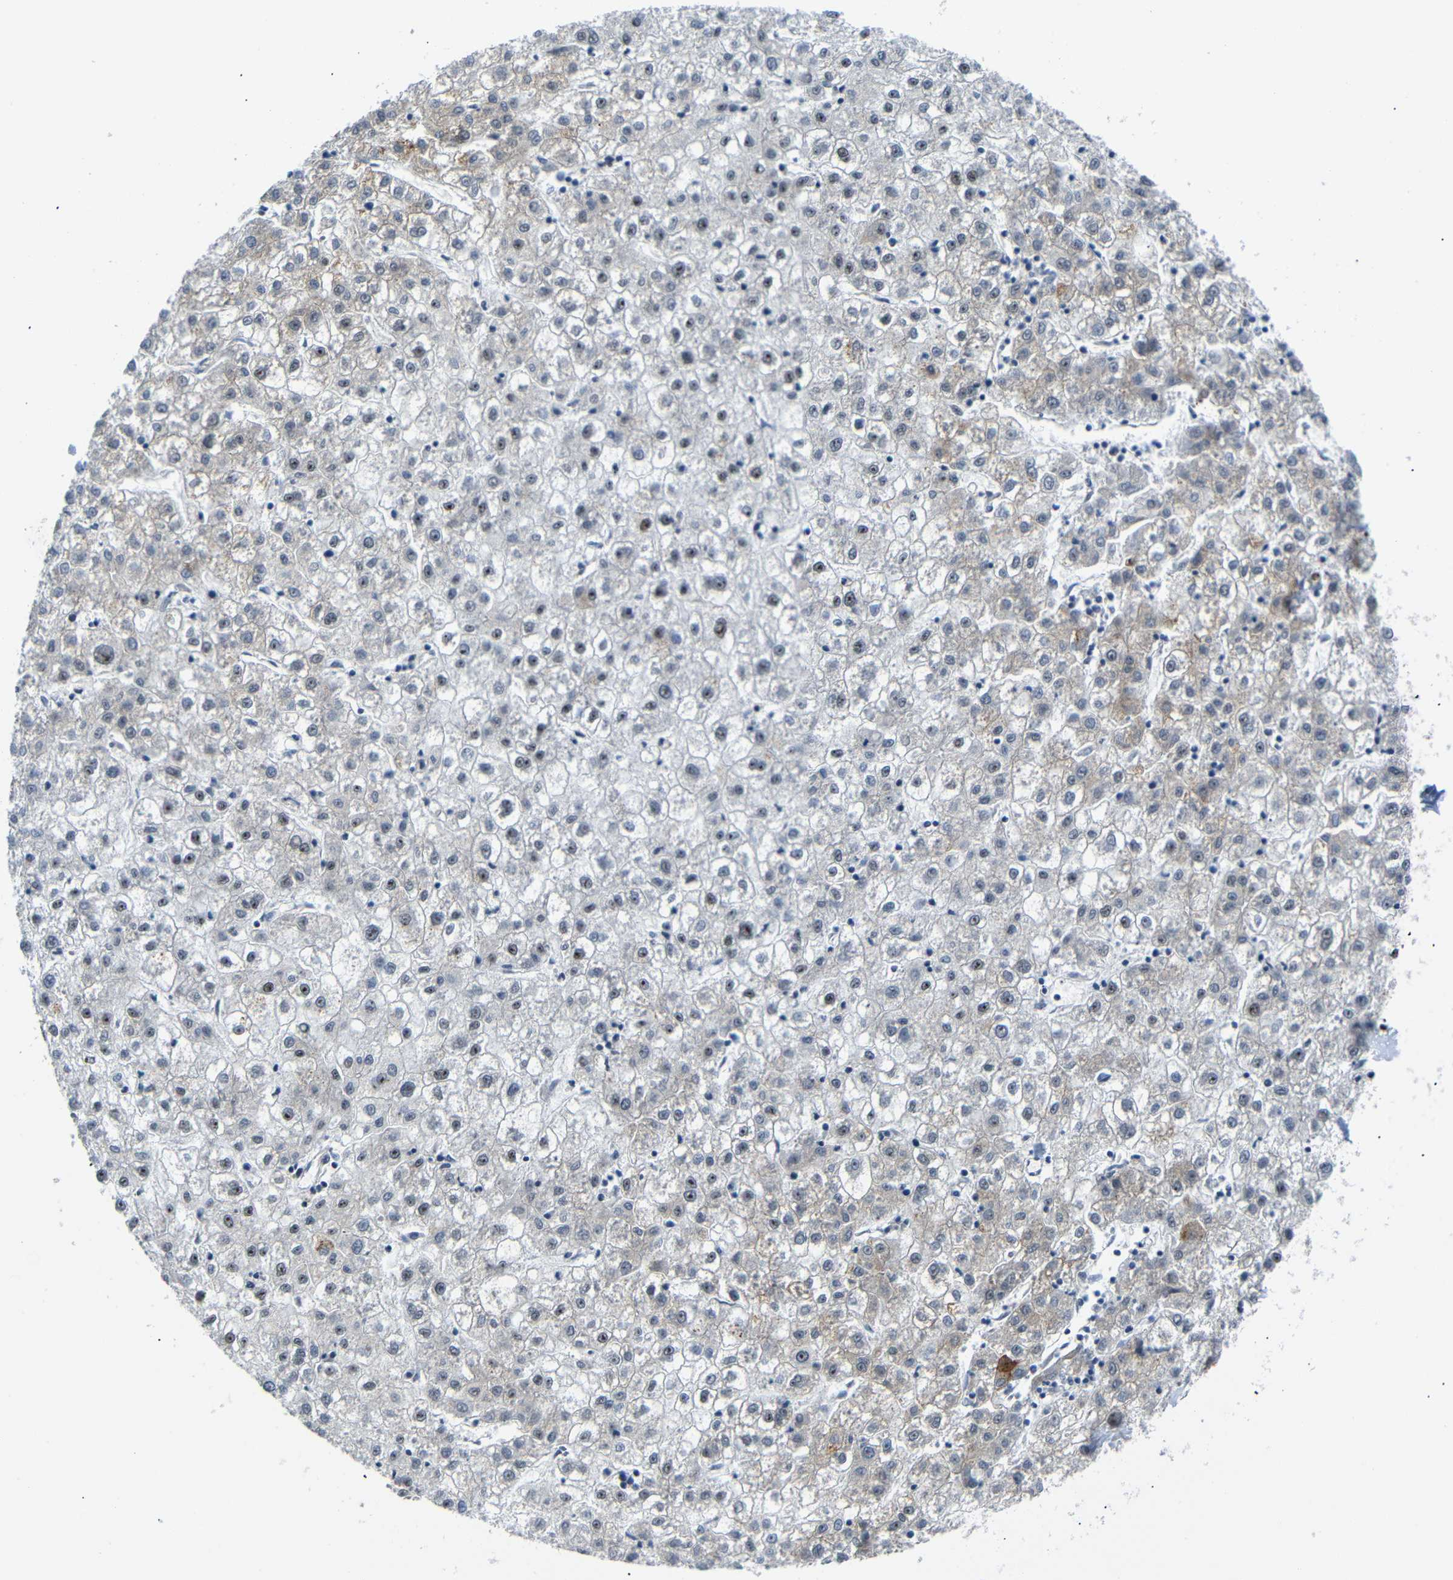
{"staining": {"intensity": "weak", "quantity": "25%-75%", "location": "cytoplasmic/membranous,nuclear"}, "tissue": "liver cancer", "cell_type": "Tumor cells", "image_type": "cancer", "snomed": [{"axis": "morphology", "description": "Carcinoma, Hepatocellular, NOS"}, {"axis": "topography", "description": "Liver"}], "caption": "DAB immunohistochemical staining of hepatocellular carcinoma (liver) displays weak cytoplasmic/membranous and nuclear protein positivity in about 25%-75% of tumor cells.", "gene": "SETDB2", "patient": {"sex": "male", "age": 72}}